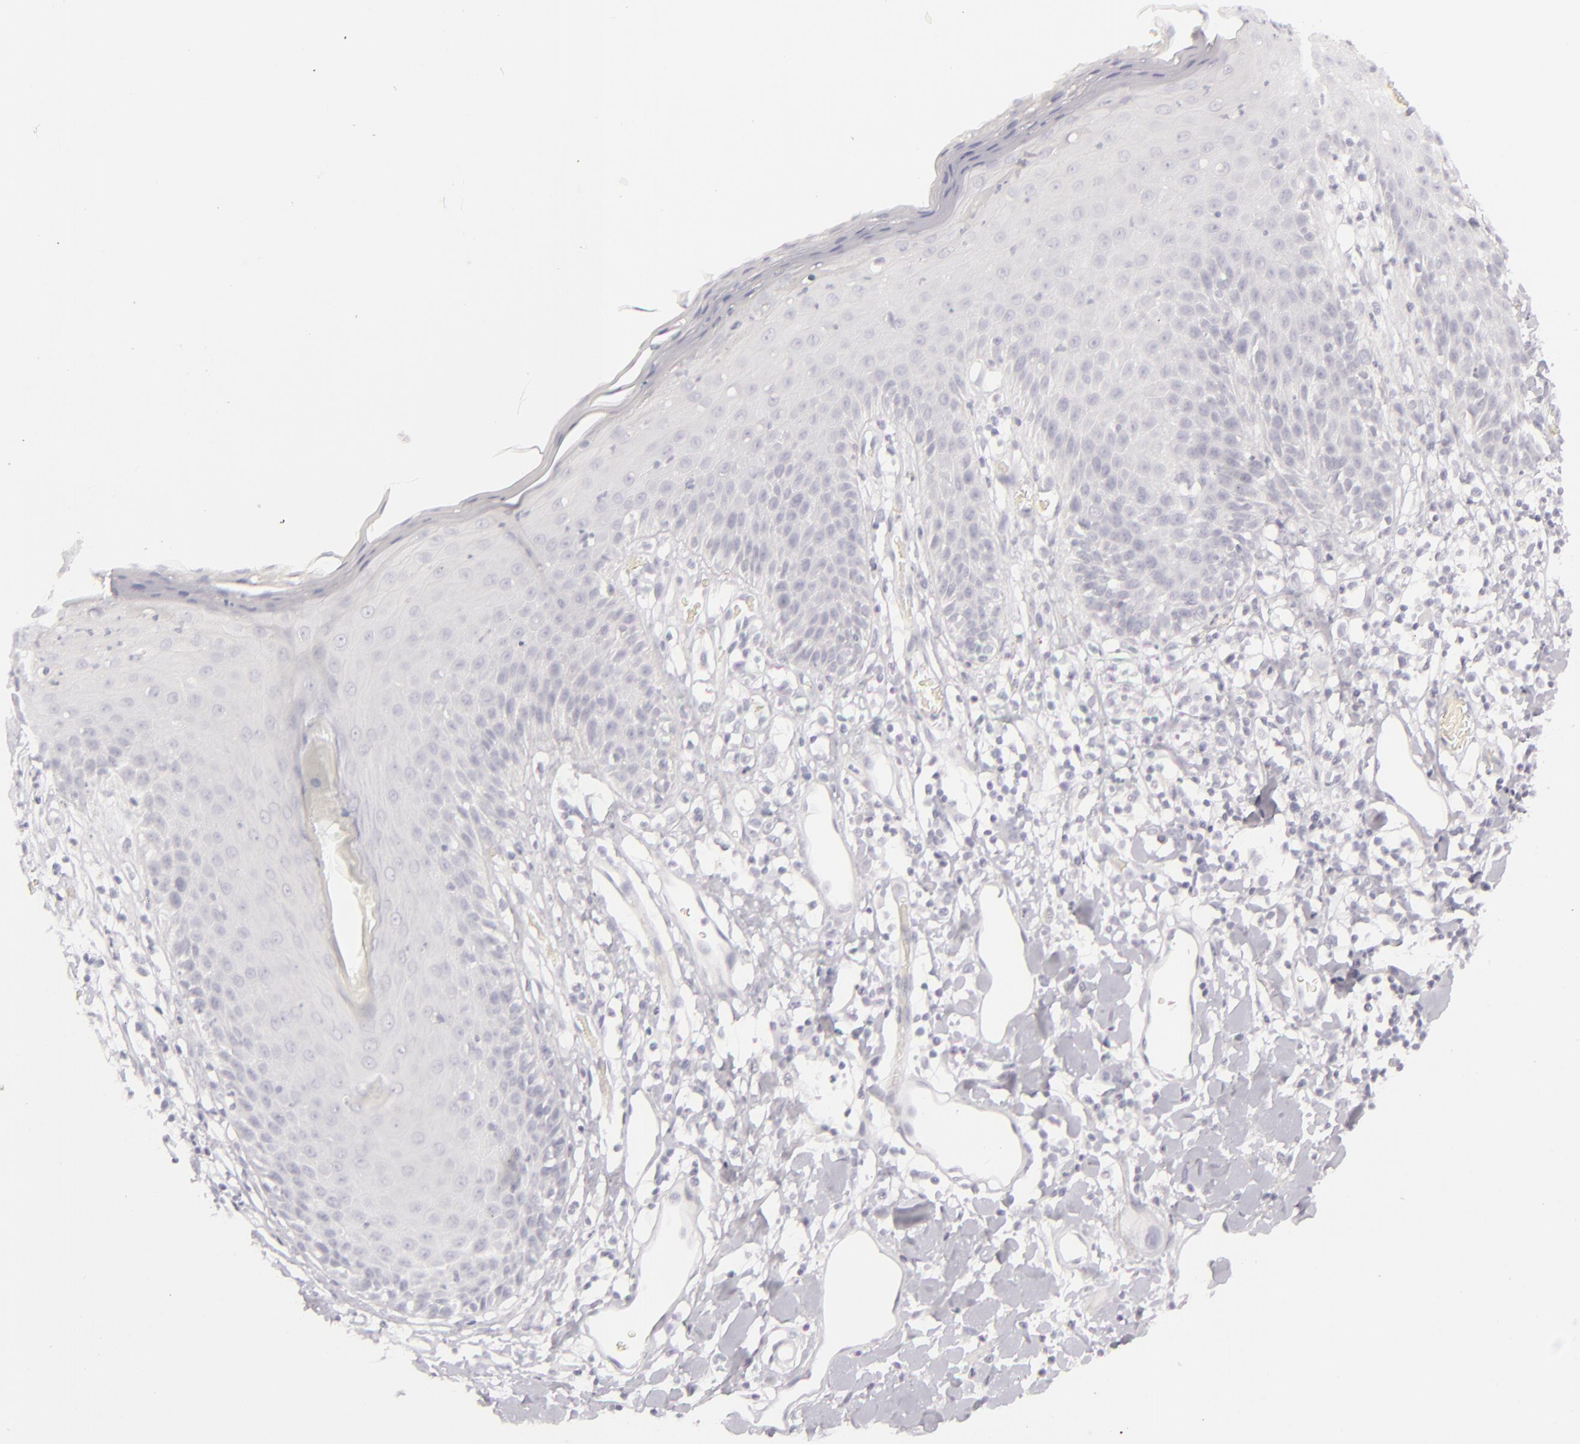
{"staining": {"intensity": "negative", "quantity": "none", "location": "none"}, "tissue": "skin", "cell_type": "Epidermal cells", "image_type": "normal", "snomed": [{"axis": "morphology", "description": "Normal tissue, NOS"}, {"axis": "topography", "description": "Vulva"}, {"axis": "topography", "description": "Peripheral nerve tissue"}], "caption": "IHC photomicrograph of normal skin: human skin stained with DAB (3,3'-diaminobenzidine) demonstrates no significant protein positivity in epidermal cells. (Brightfield microscopy of DAB (3,3'-diaminobenzidine) IHC at high magnification).", "gene": "CDX2", "patient": {"sex": "female", "age": 68}}